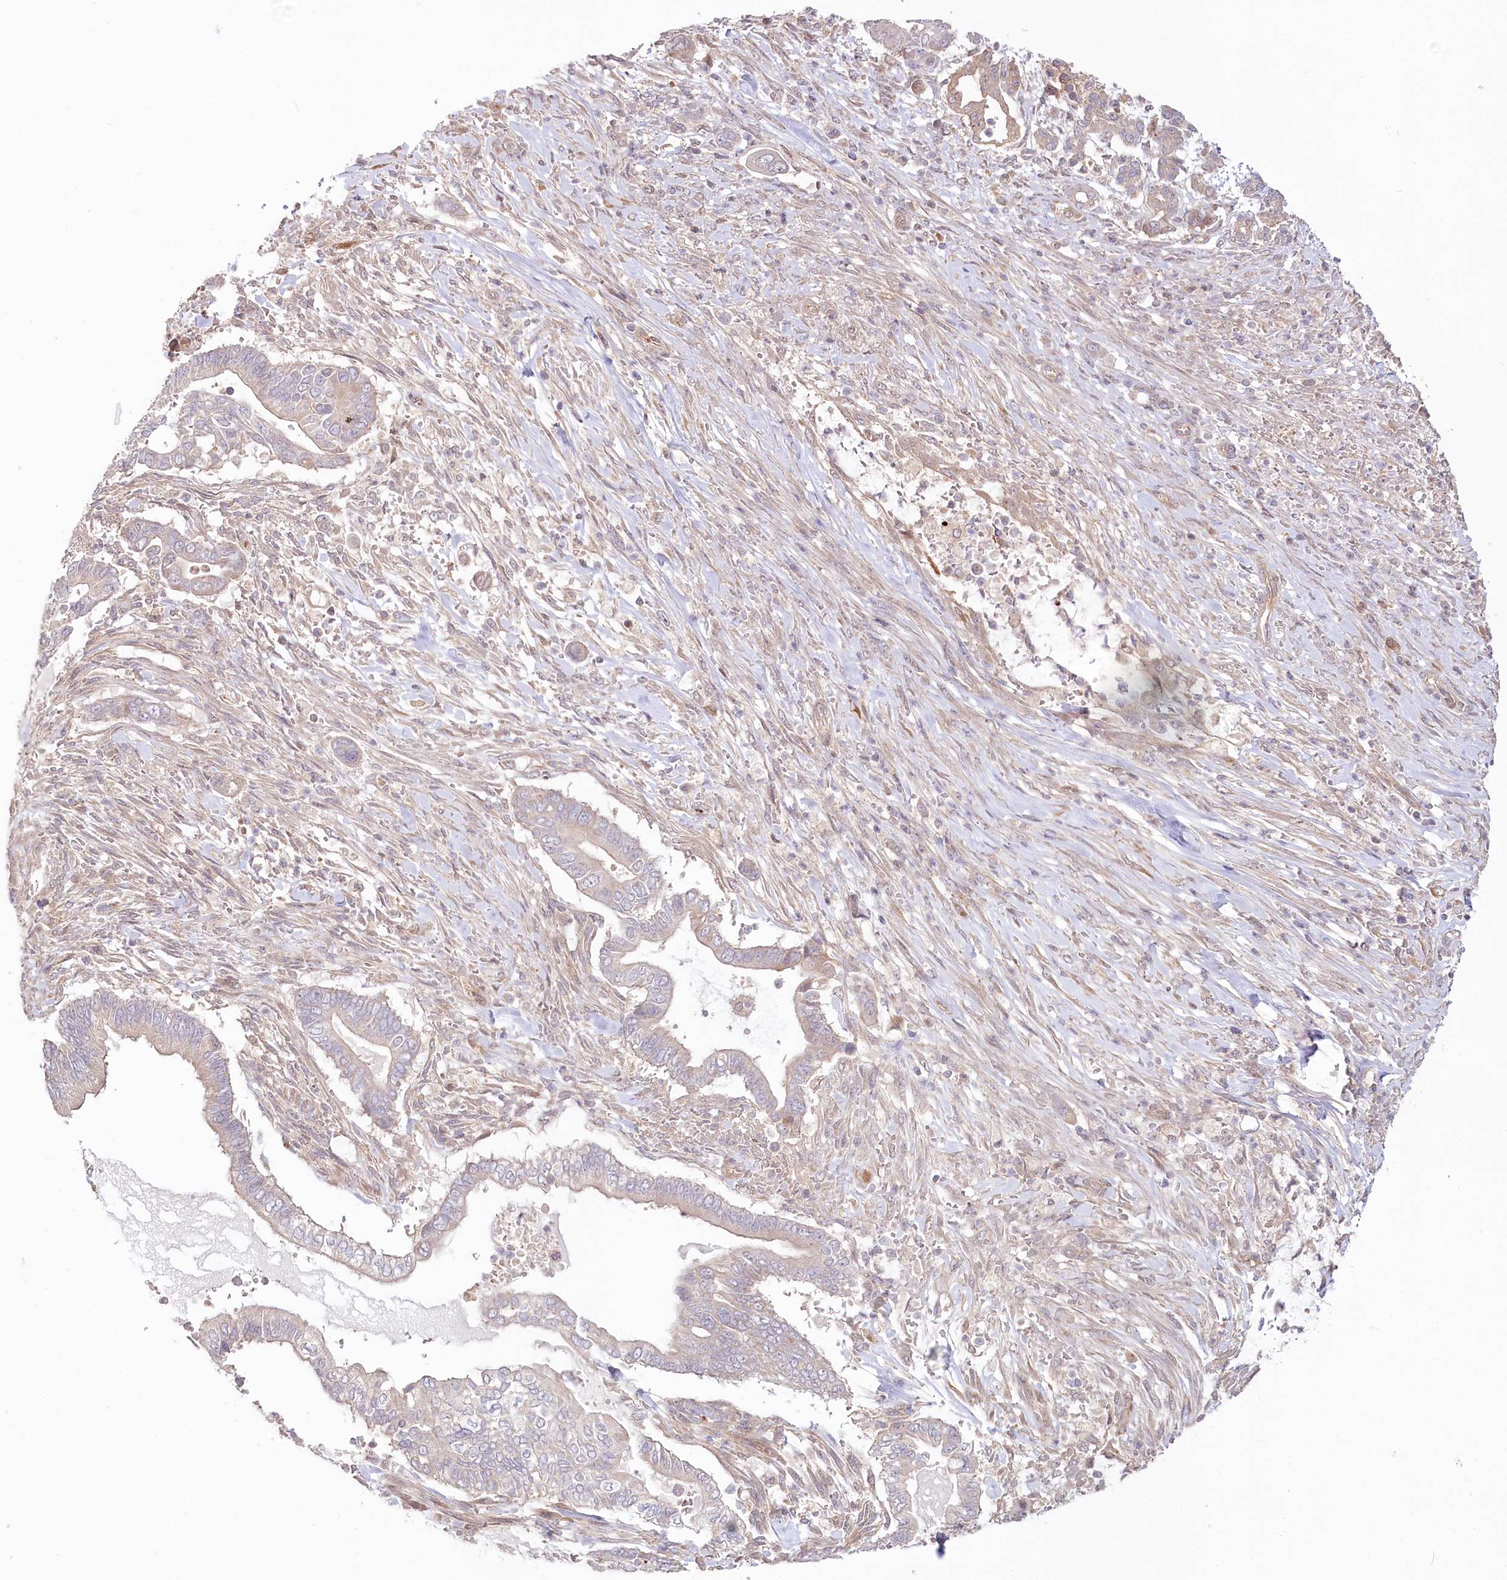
{"staining": {"intensity": "negative", "quantity": "none", "location": "none"}, "tissue": "pancreatic cancer", "cell_type": "Tumor cells", "image_type": "cancer", "snomed": [{"axis": "morphology", "description": "Adenocarcinoma, NOS"}, {"axis": "topography", "description": "Pancreas"}], "caption": "Human adenocarcinoma (pancreatic) stained for a protein using immunohistochemistry (IHC) reveals no positivity in tumor cells.", "gene": "CEP70", "patient": {"sex": "male", "age": 68}}